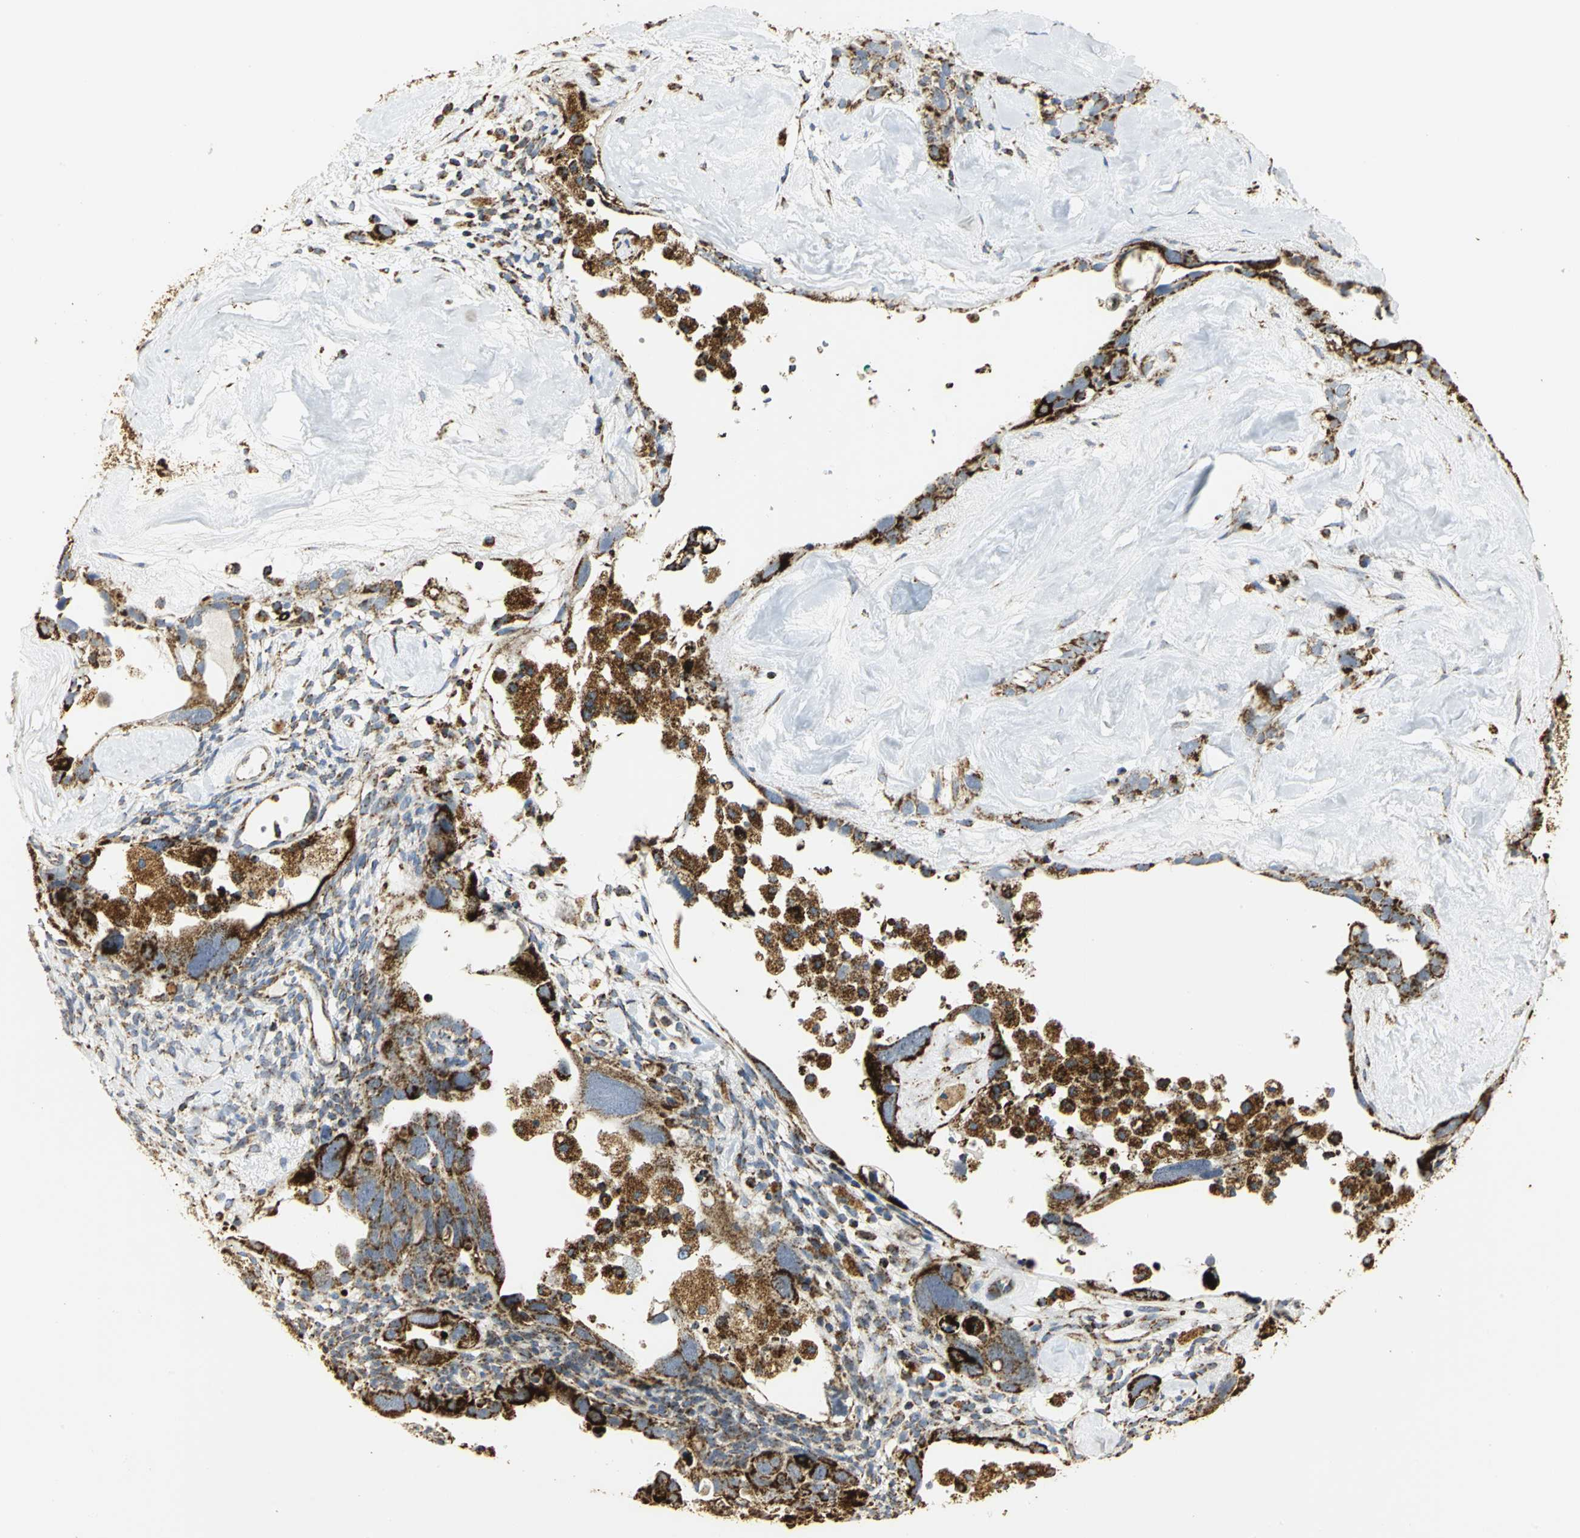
{"staining": {"intensity": "strong", "quantity": ">75%", "location": "cytoplasmic/membranous"}, "tissue": "ovarian cancer", "cell_type": "Tumor cells", "image_type": "cancer", "snomed": [{"axis": "morphology", "description": "Cystadenocarcinoma, serous, NOS"}, {"axis": "topography", "description": "Ovary"}], "caption": "A micrograph of human ovarian cancer stained for a protein demonstrates strong cytoplasmic/membranous brown staining in tumor cells. (DAB = brown stain, brightfield microscopy at high magnification).", "gene": "VDAC1", "patient": {"sex": "female", "age": 66}}